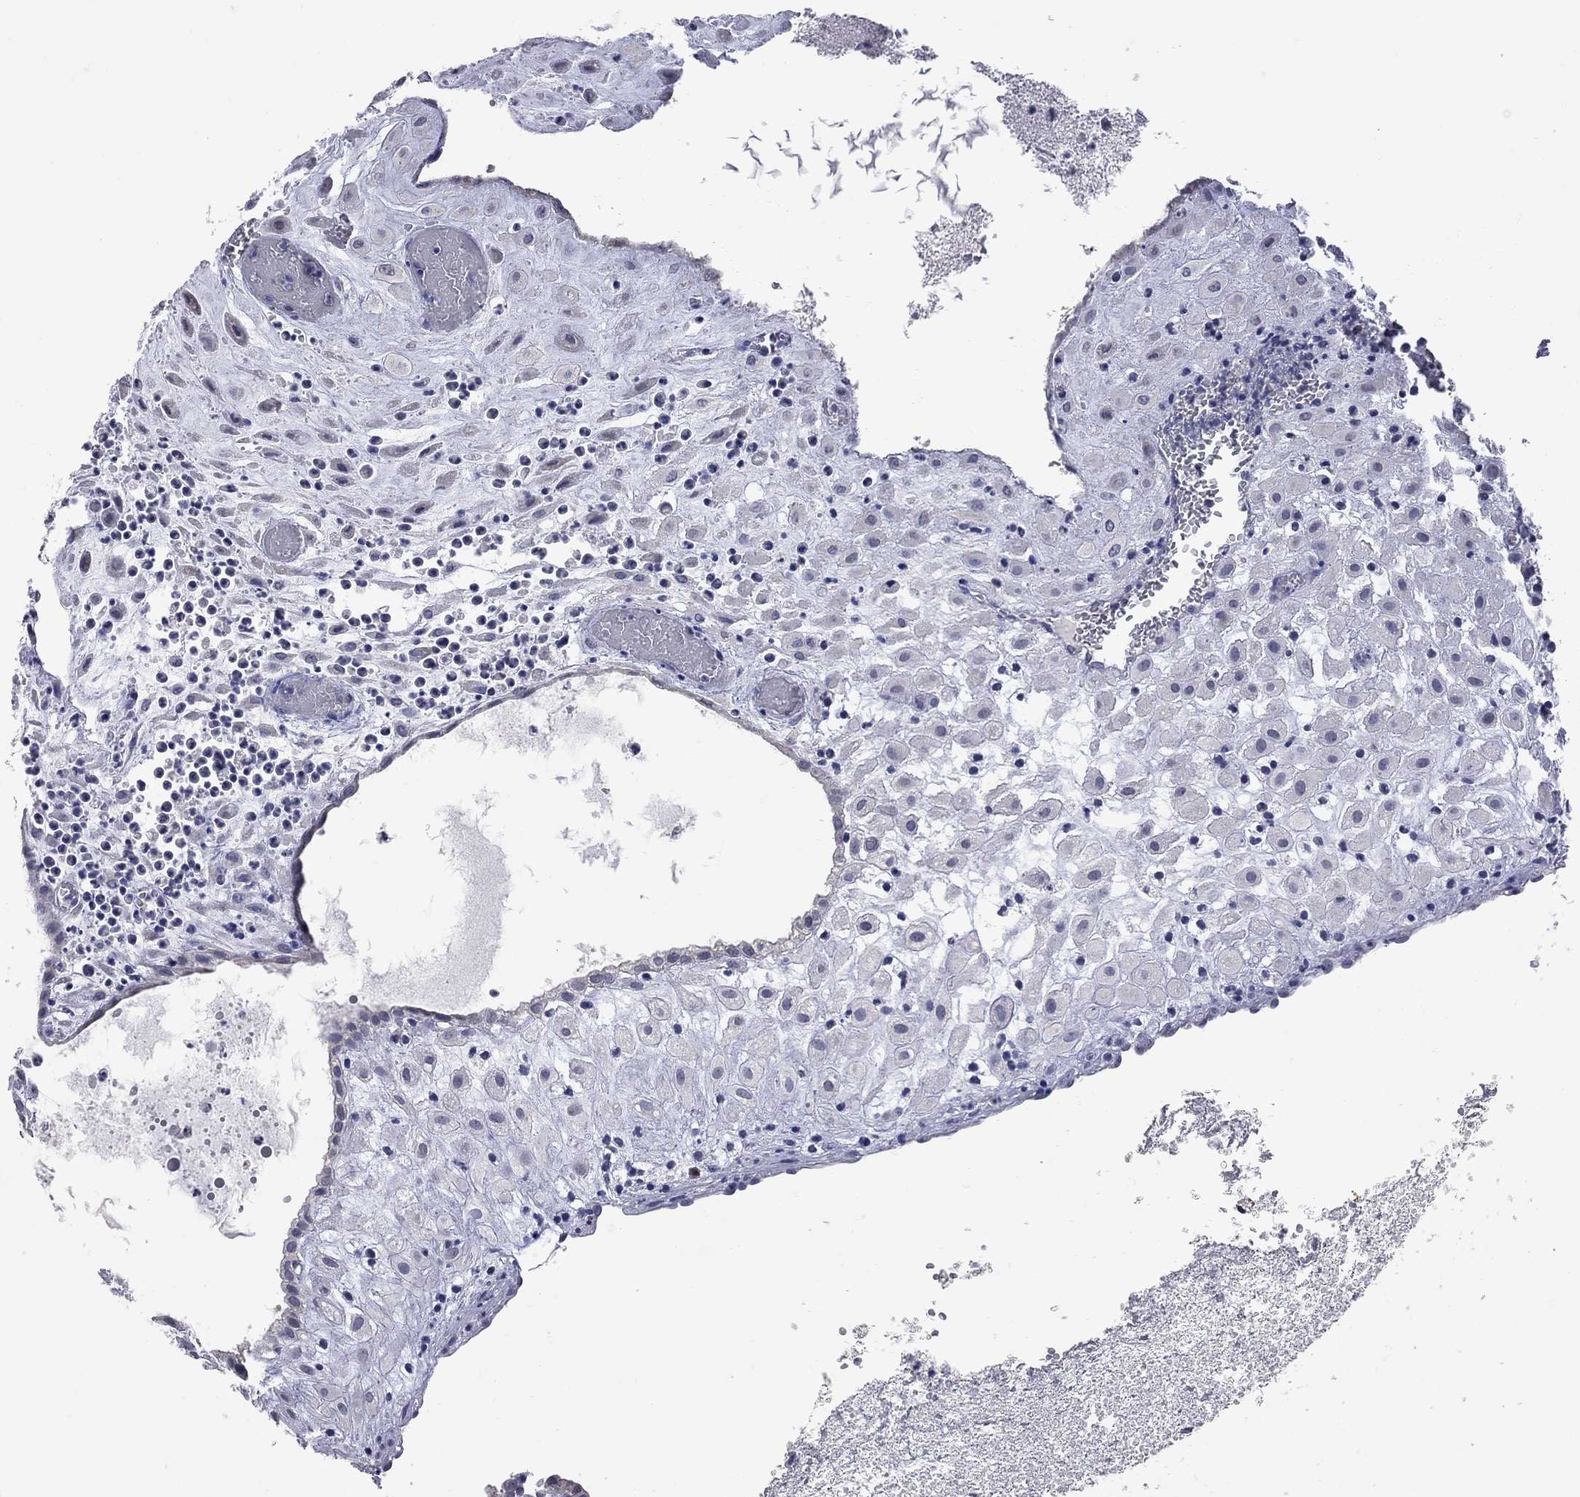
{"staining": {"intensity": "negative", "quantity": "none", "location": "none"}, "tissue": "placenta", "cell_type": "Decidual cells", "image_type": "normal", "snomed": [{"axis": "morphology", "description": "Normal tissue, NOS"}, {"axis": "topography", "description": "Placenta"}], "caption": "Micrograph shows no significant protein staining in decidual cells of benign placenta.", "gene": "NOS2", "patient": {"sex": "female", "age": 24}}